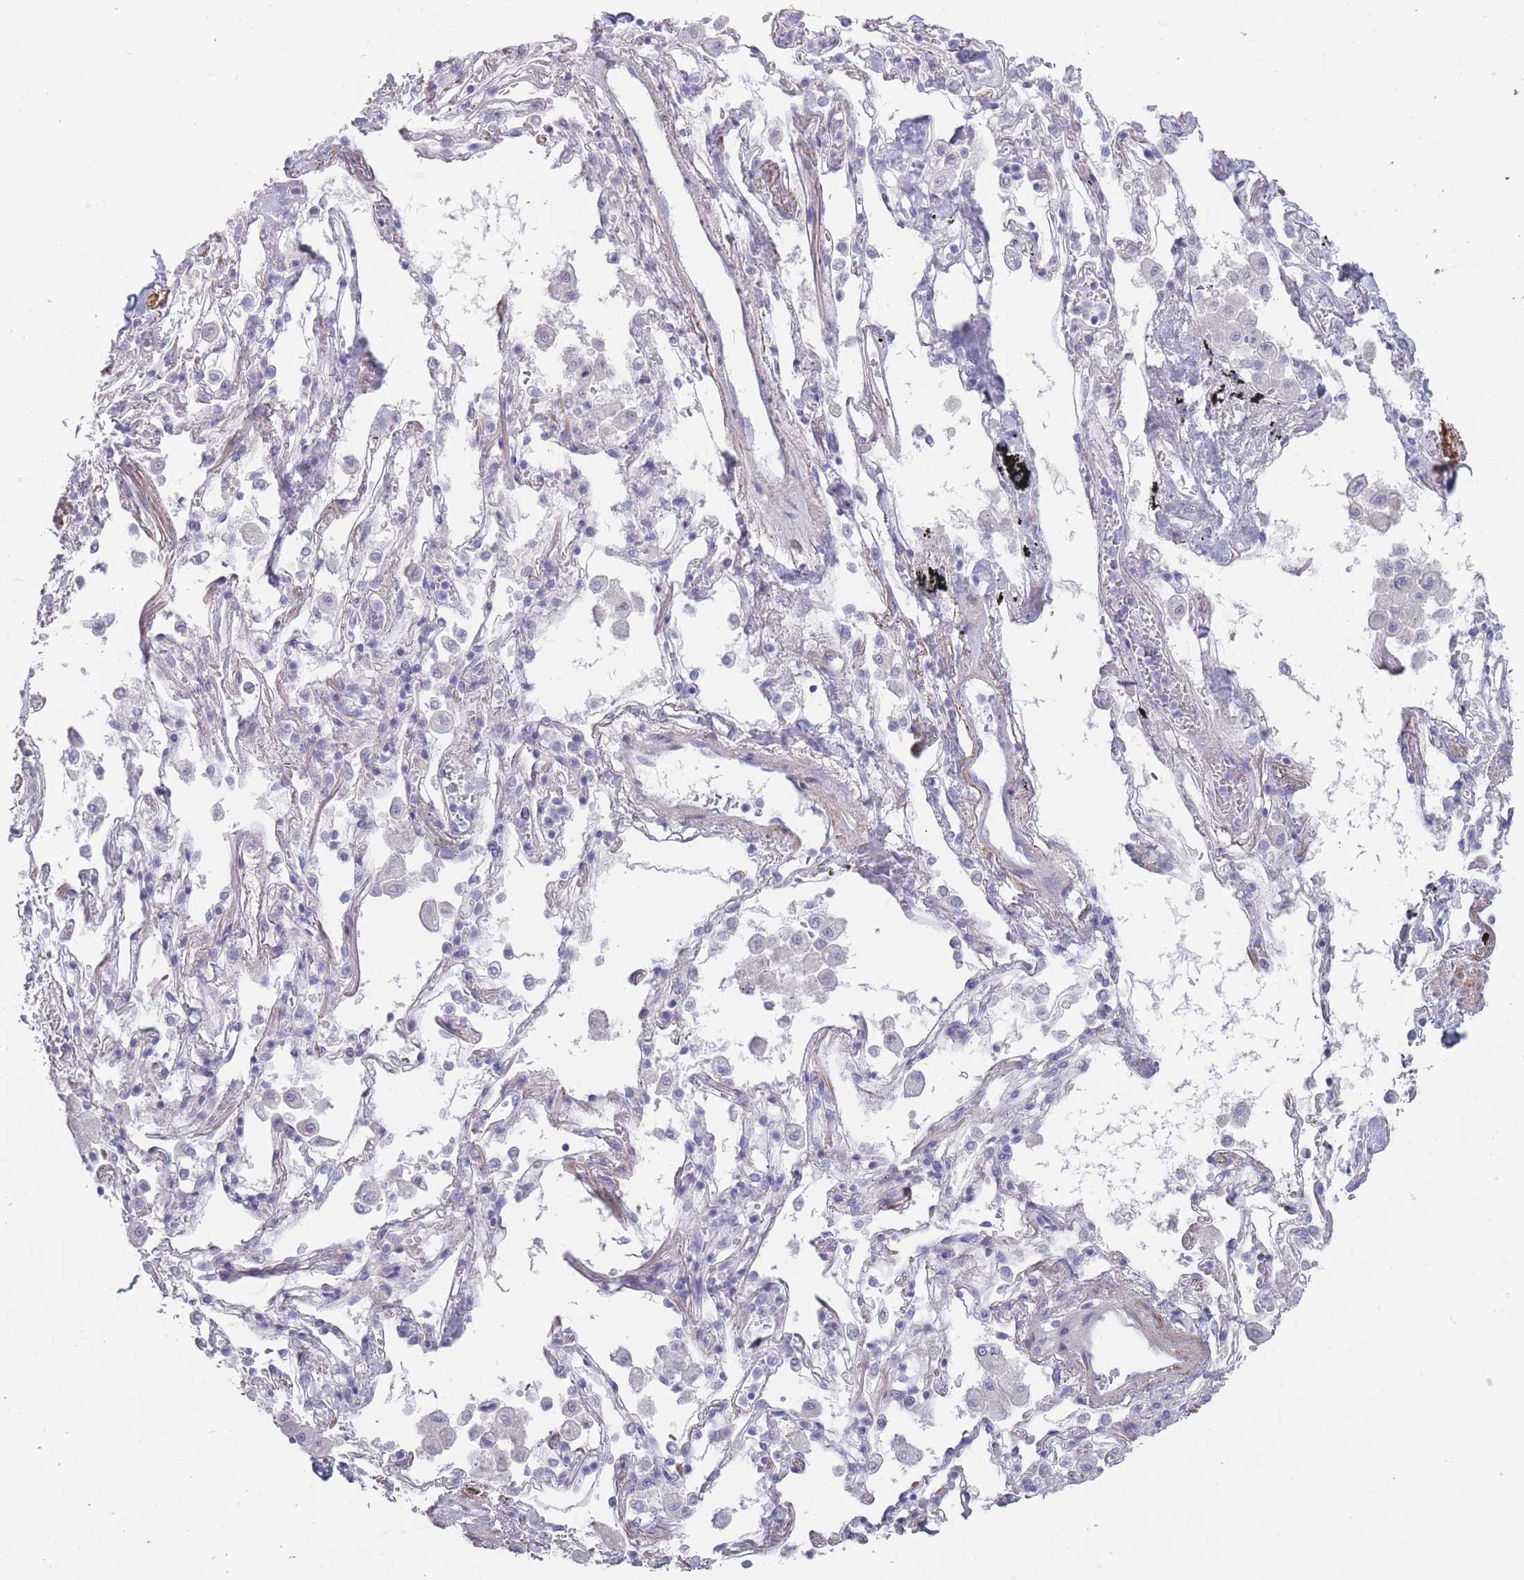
{"staining": {"intensity": "negative", "quantity": "none", "location": "none"}, "tissue": "adipose tissue", "cell_type": "Adipocytes", "image_type": "normal", "snomed": [{"axis": "morphology", "description": "Normal tissue, NOS"}, {"axis": "topography", "description": "Cartilage tissue"}], "caption": "The immunohistochemistry histopathology image has no significant positivity in adipocytes of adipose tissue. (DAB immunohistochemistry with hematoxylin counter stain).", "gene": "RHBG", "patient": {"sex": "male", "age": 73}}